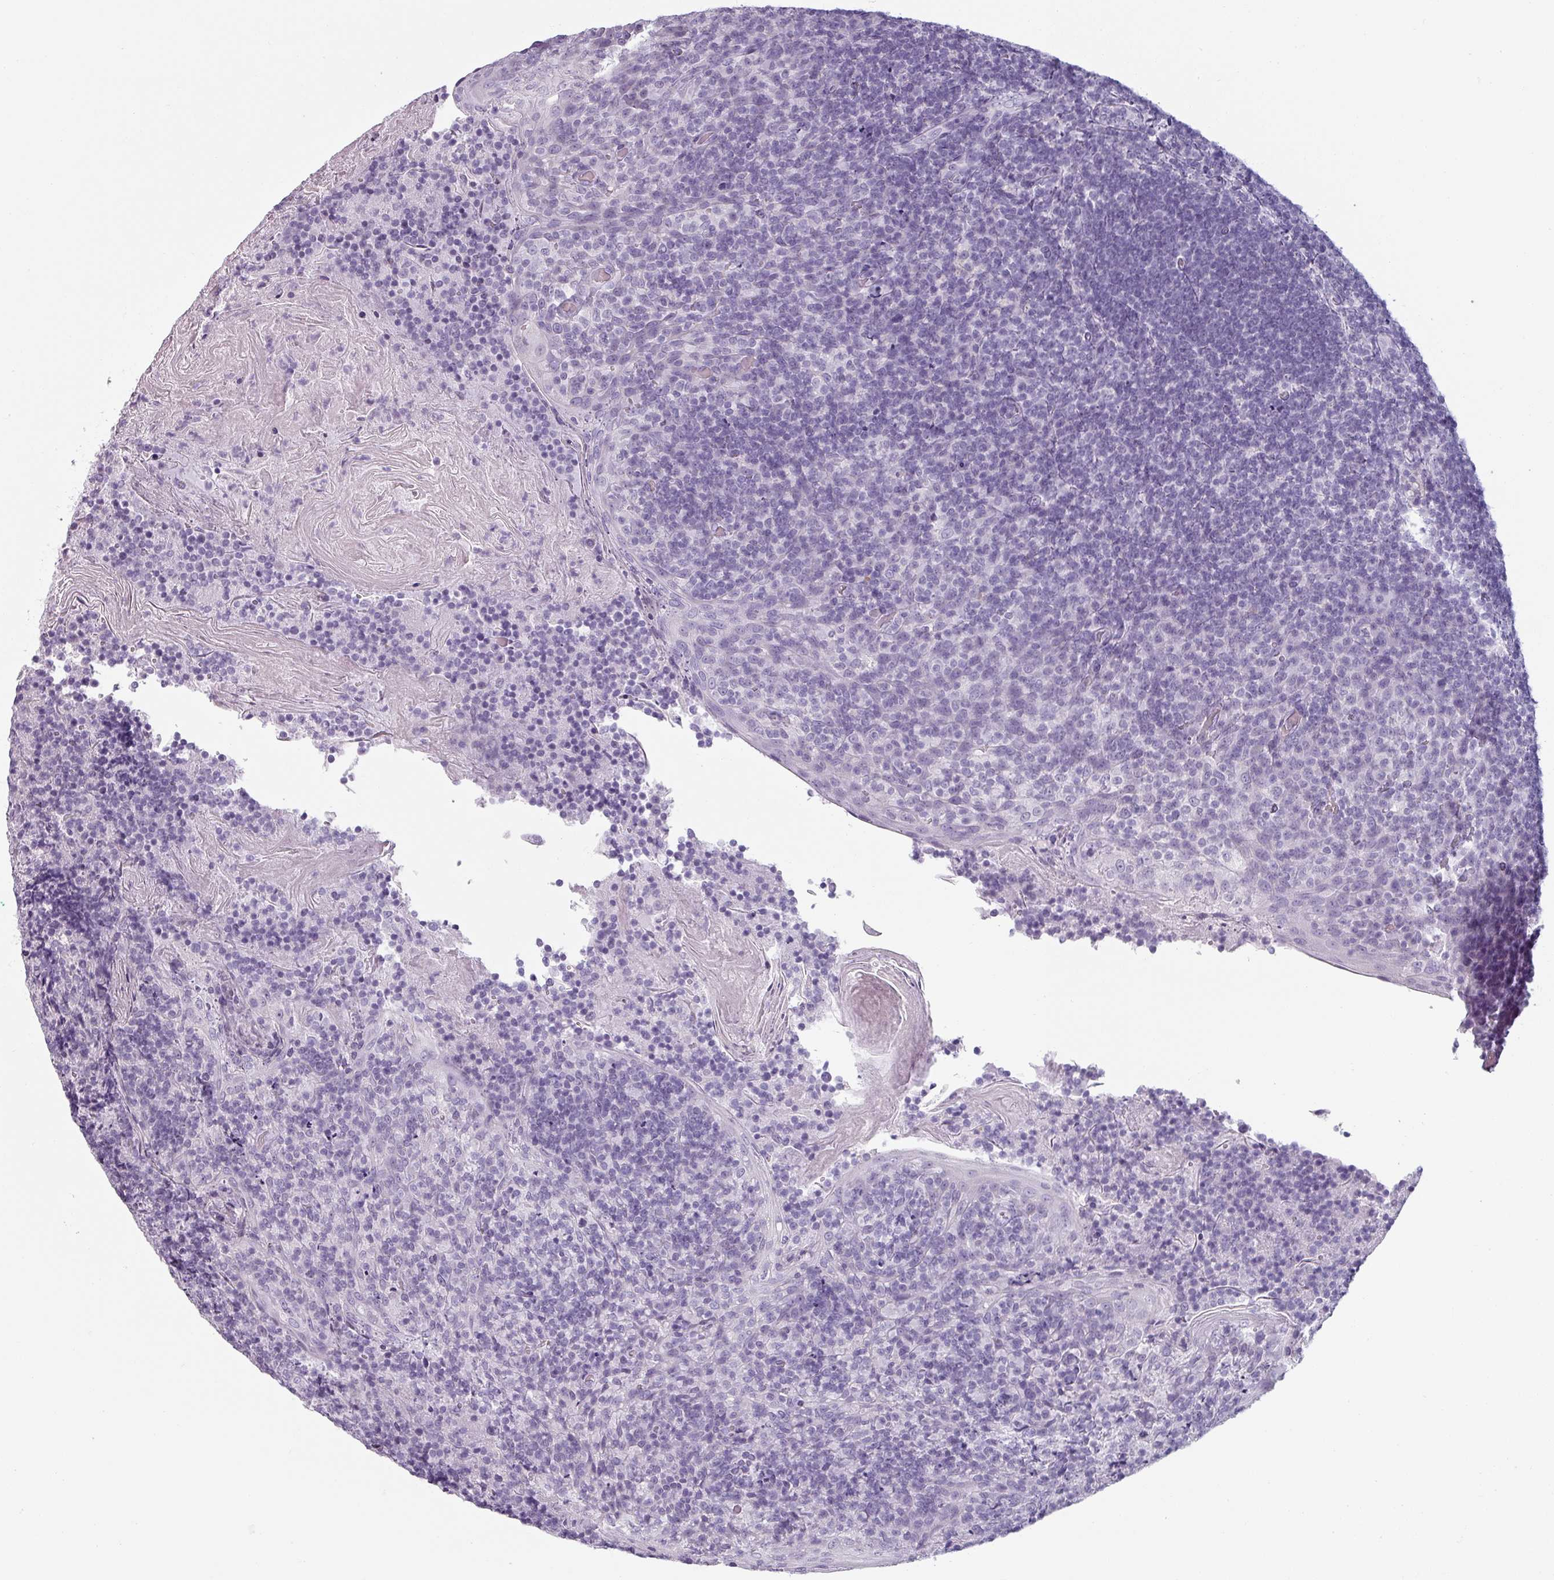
{"staining": {"intensity": "negative", "quantity": "none", "location": "none"}, "tissue": "tonsil", "cell_type": "Germinal center cells", "image_type": "normal", "snomed": [{"axis": "morphology", "description": "Normal tissue, NOS"}, {"axis": "topography", "description": "Tonsil"}], "caption": "Germinal center cells show no significant expression in benign tonsil. The staining is performed using DAB brown chromogen with nuclei counter-stained in using hematoxylin.", "gene": "SFTPA1", "patient": {"sex": "female", "age": 10}}